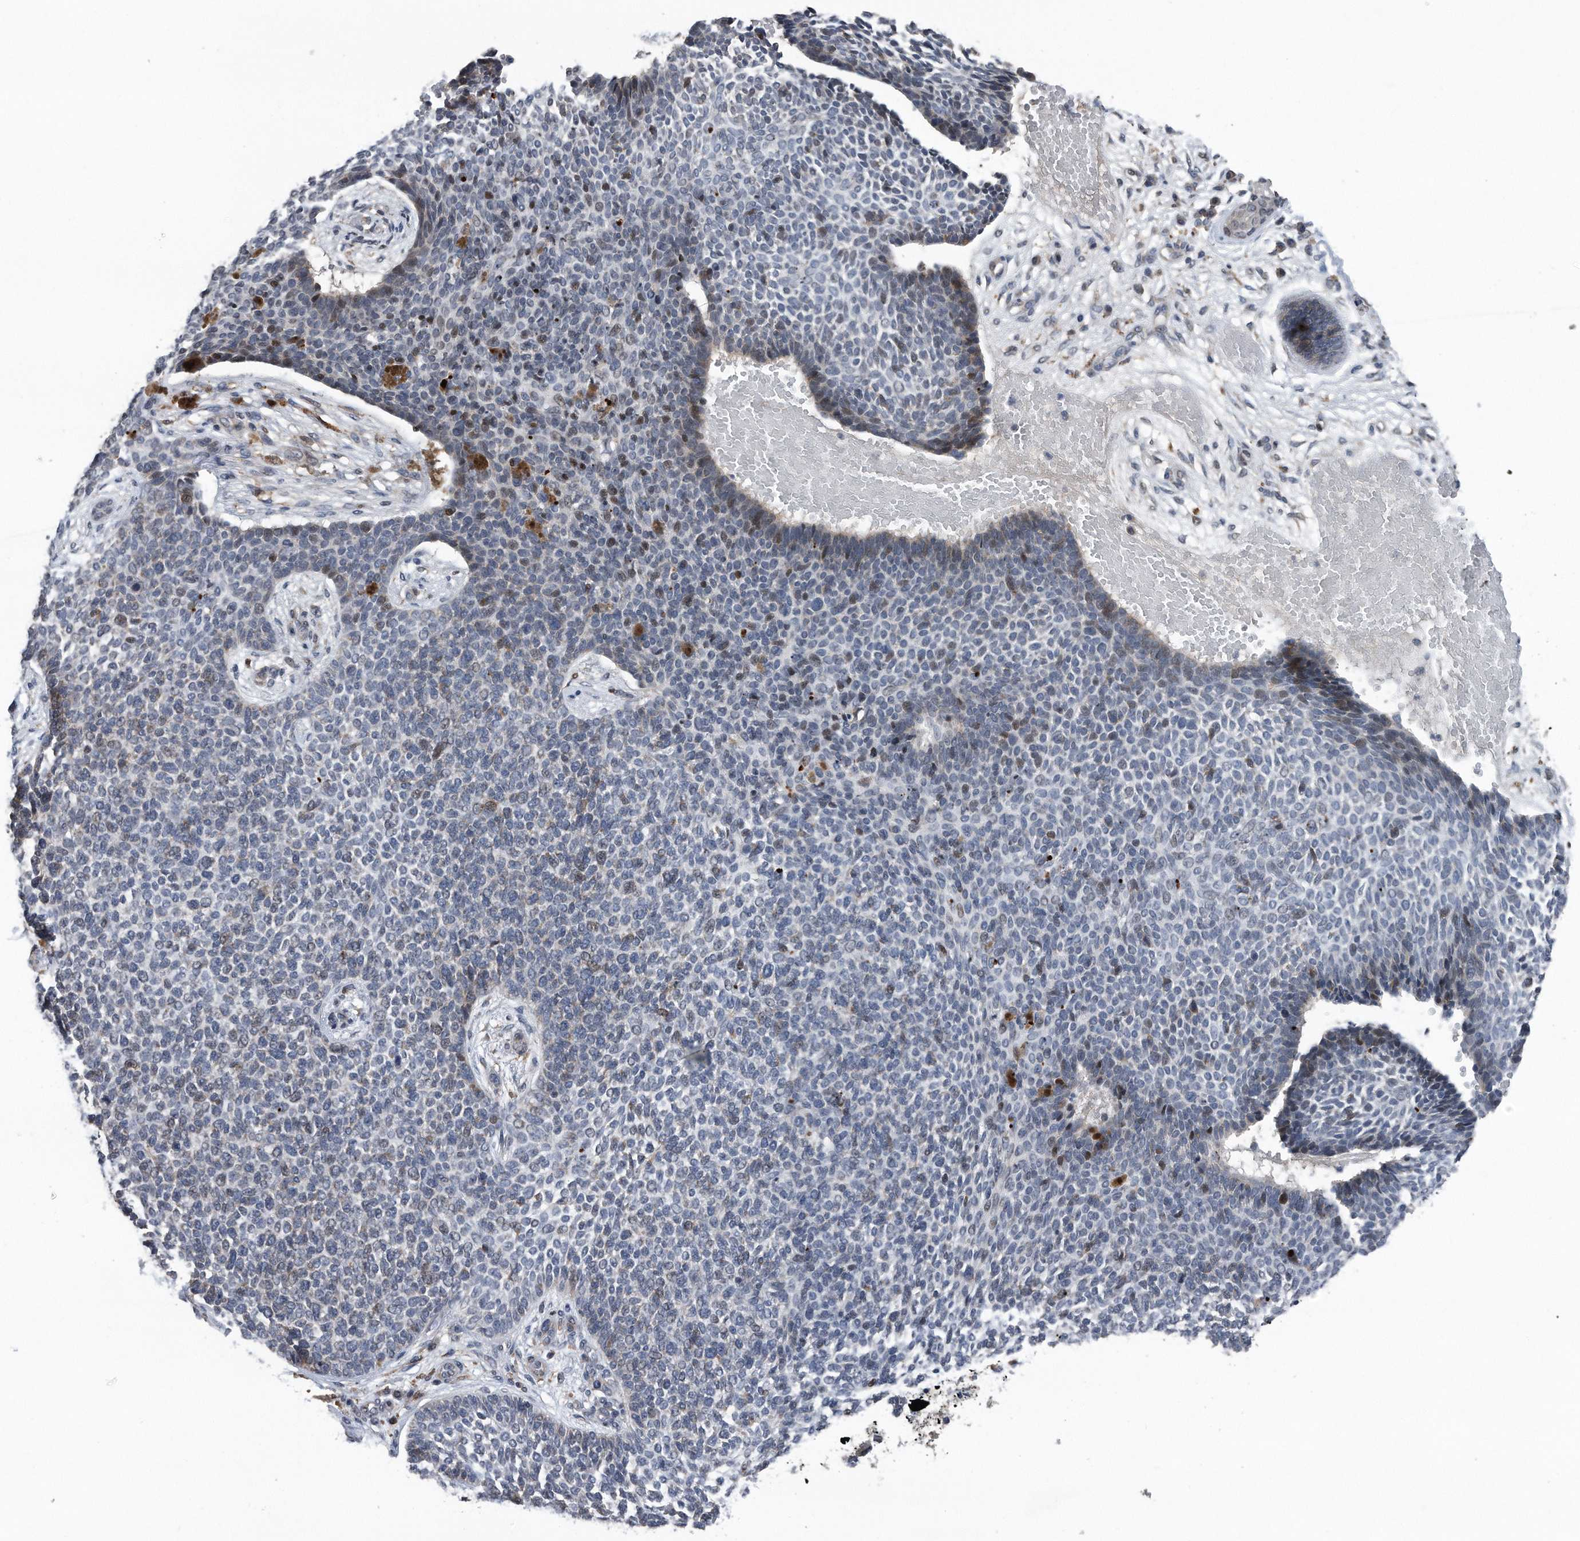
{"staining": {"intensity": "weak", "quantity": "<25%", "location": "cytoplasmic/membranous,nuclear"}, "tissue": "skin cancer", "cell_type": "Tumor cells", "image_type": "cancer", "snomed": [{"axis": "morphology", "description": "Basal cell carcinoma"}, {"axis": "topography", "description": "Skin"}], "caption": "Skin cancer (basal cell carcinoma) was stained to show a protein in brown. There is no significant staining in tumor cells.", "gene": "DST", "patient": {"sex": "female", "age": 84}}